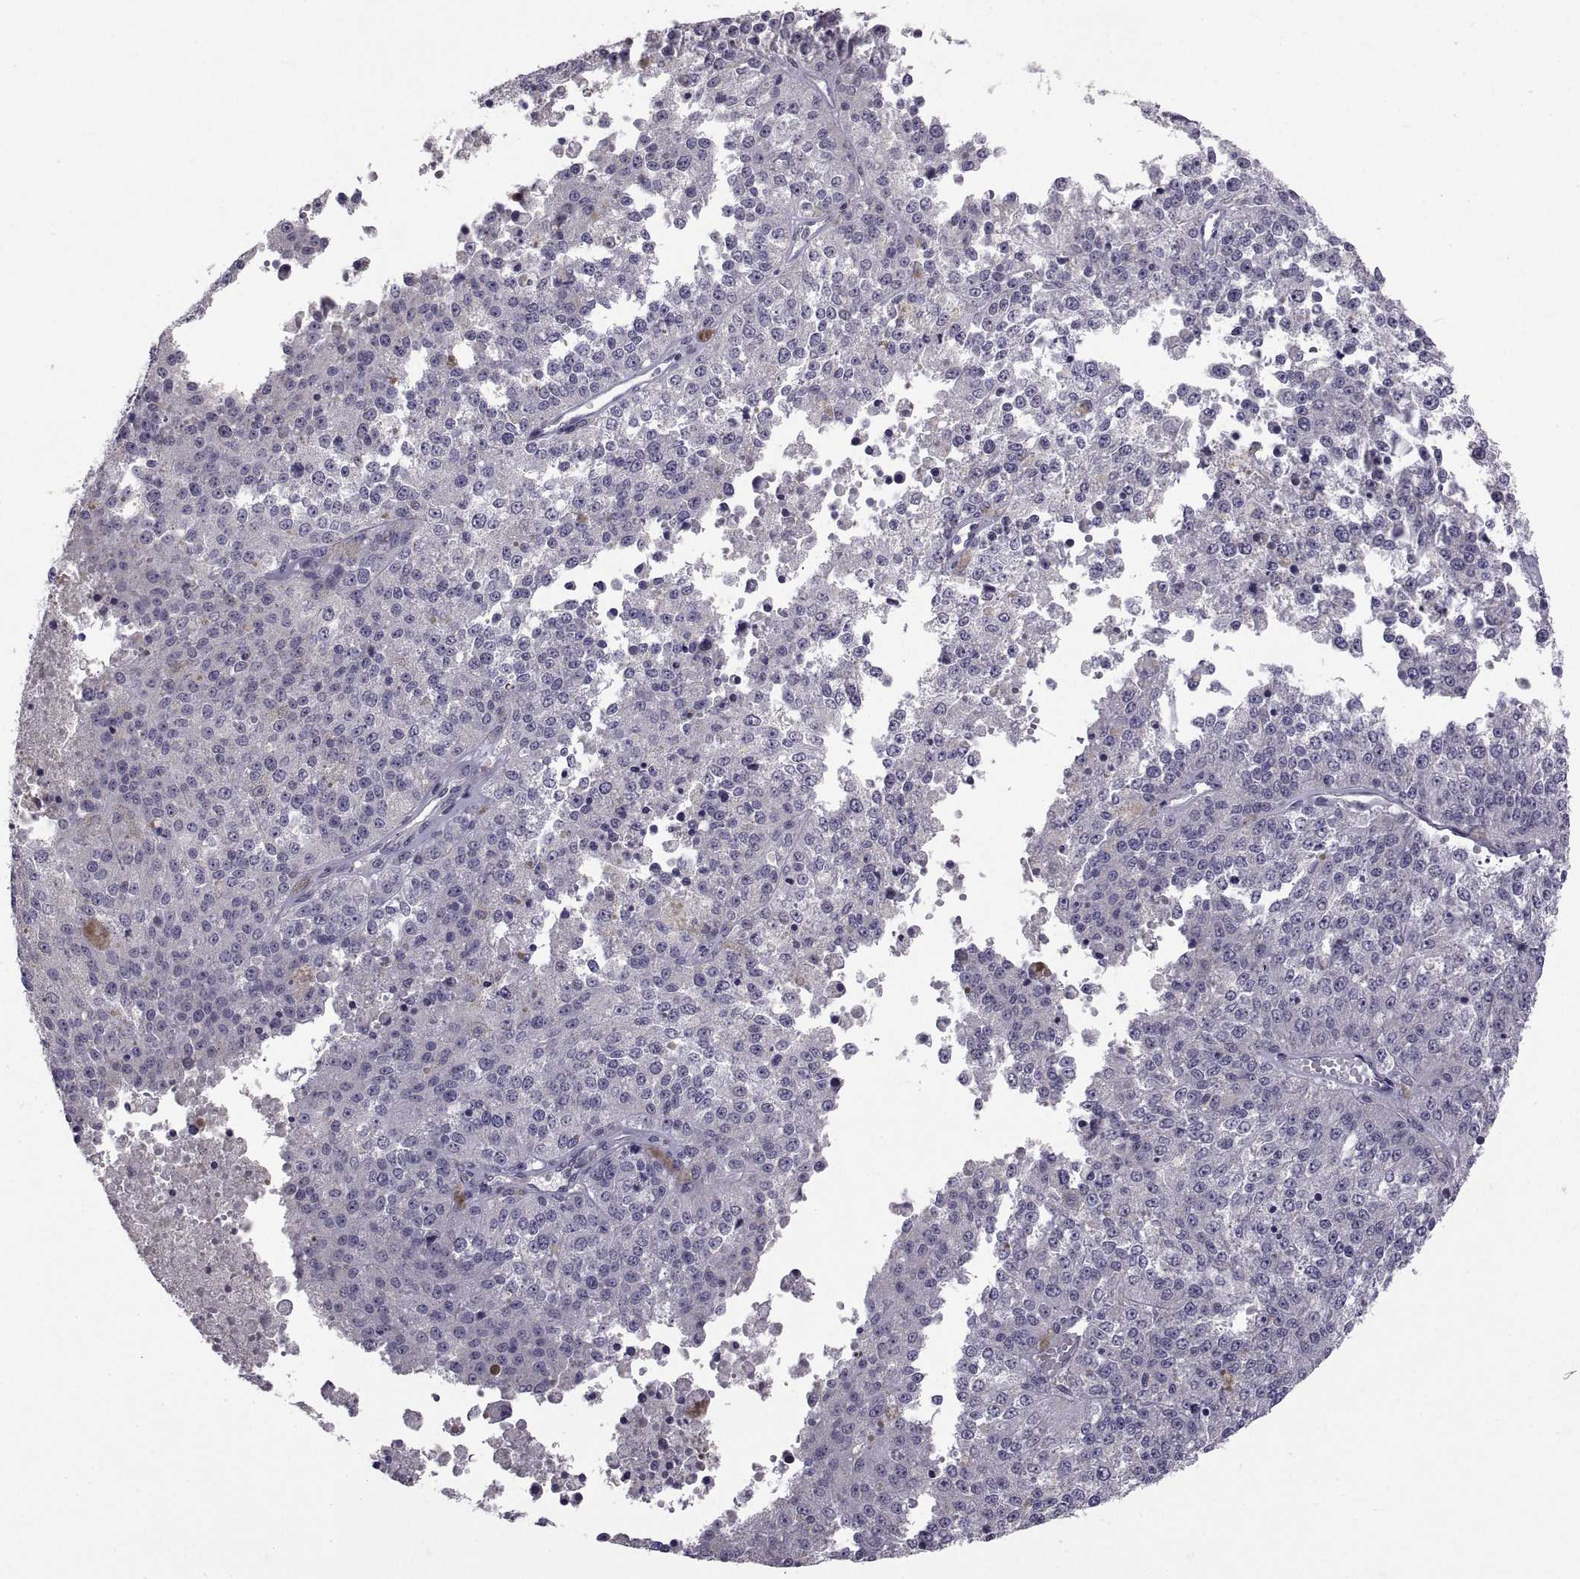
{"staining": {"intensity": "negative", "quantity": "none", "location": "none"}, "tissue": "melanoma", "cell_type": "Tumor cells", "image_type": "cancer", "snomed": [{"axis": "morphology", "description": "Malignant melanoma, Metastatic site"}, {"axis": "topography", "description": "Lymph node"}], "caption": "Malignant melanoma (metastatic site) was stained to show a protein in brown. There is no significant staining in tumor cells.", "gene": "NPTX2", "patient": {"sex": "female", "age": 64}}